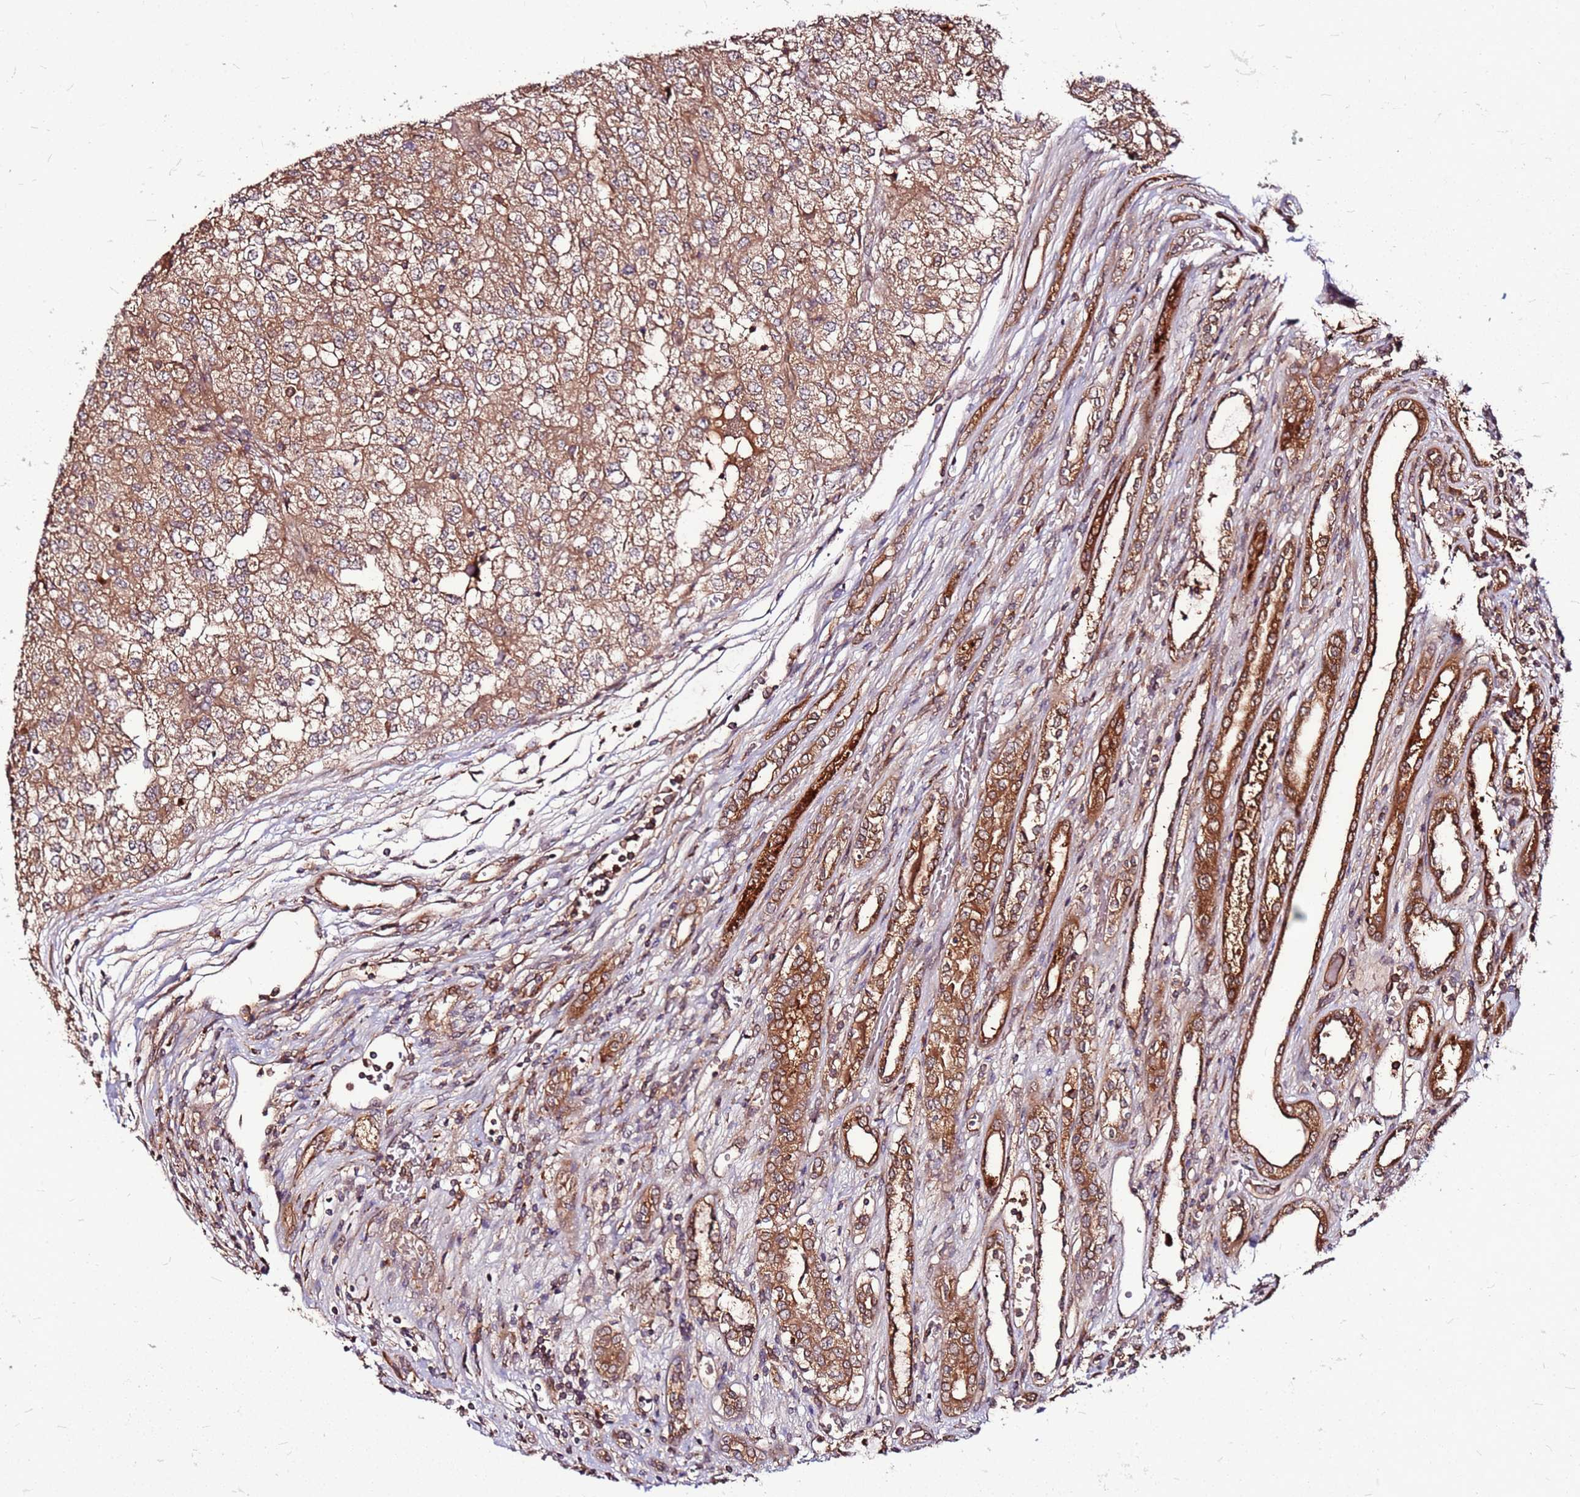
{"staining": {"intensity": "moderate", "quantity": ">75%", "location": "cytoplasmic/membranous"}, "tissue": "renal cancer", "cell_type": "Tumor cells", "image_type": "cancer", "snomed": [{"axis": "morphology", "description": "Adenocarcinoma, NOS"}, {"axis": "topography", "description": "Kidney"}], "caption": "Immunohistochemical staining of human renal cancer (adenocarcinoma) reveals medium levels of moderate cytoplasmic/membranous protein expression in about >75% of tumor cells.", "gene": "LYPLAL1", "patient": {"sex": "female", "age": 54}}